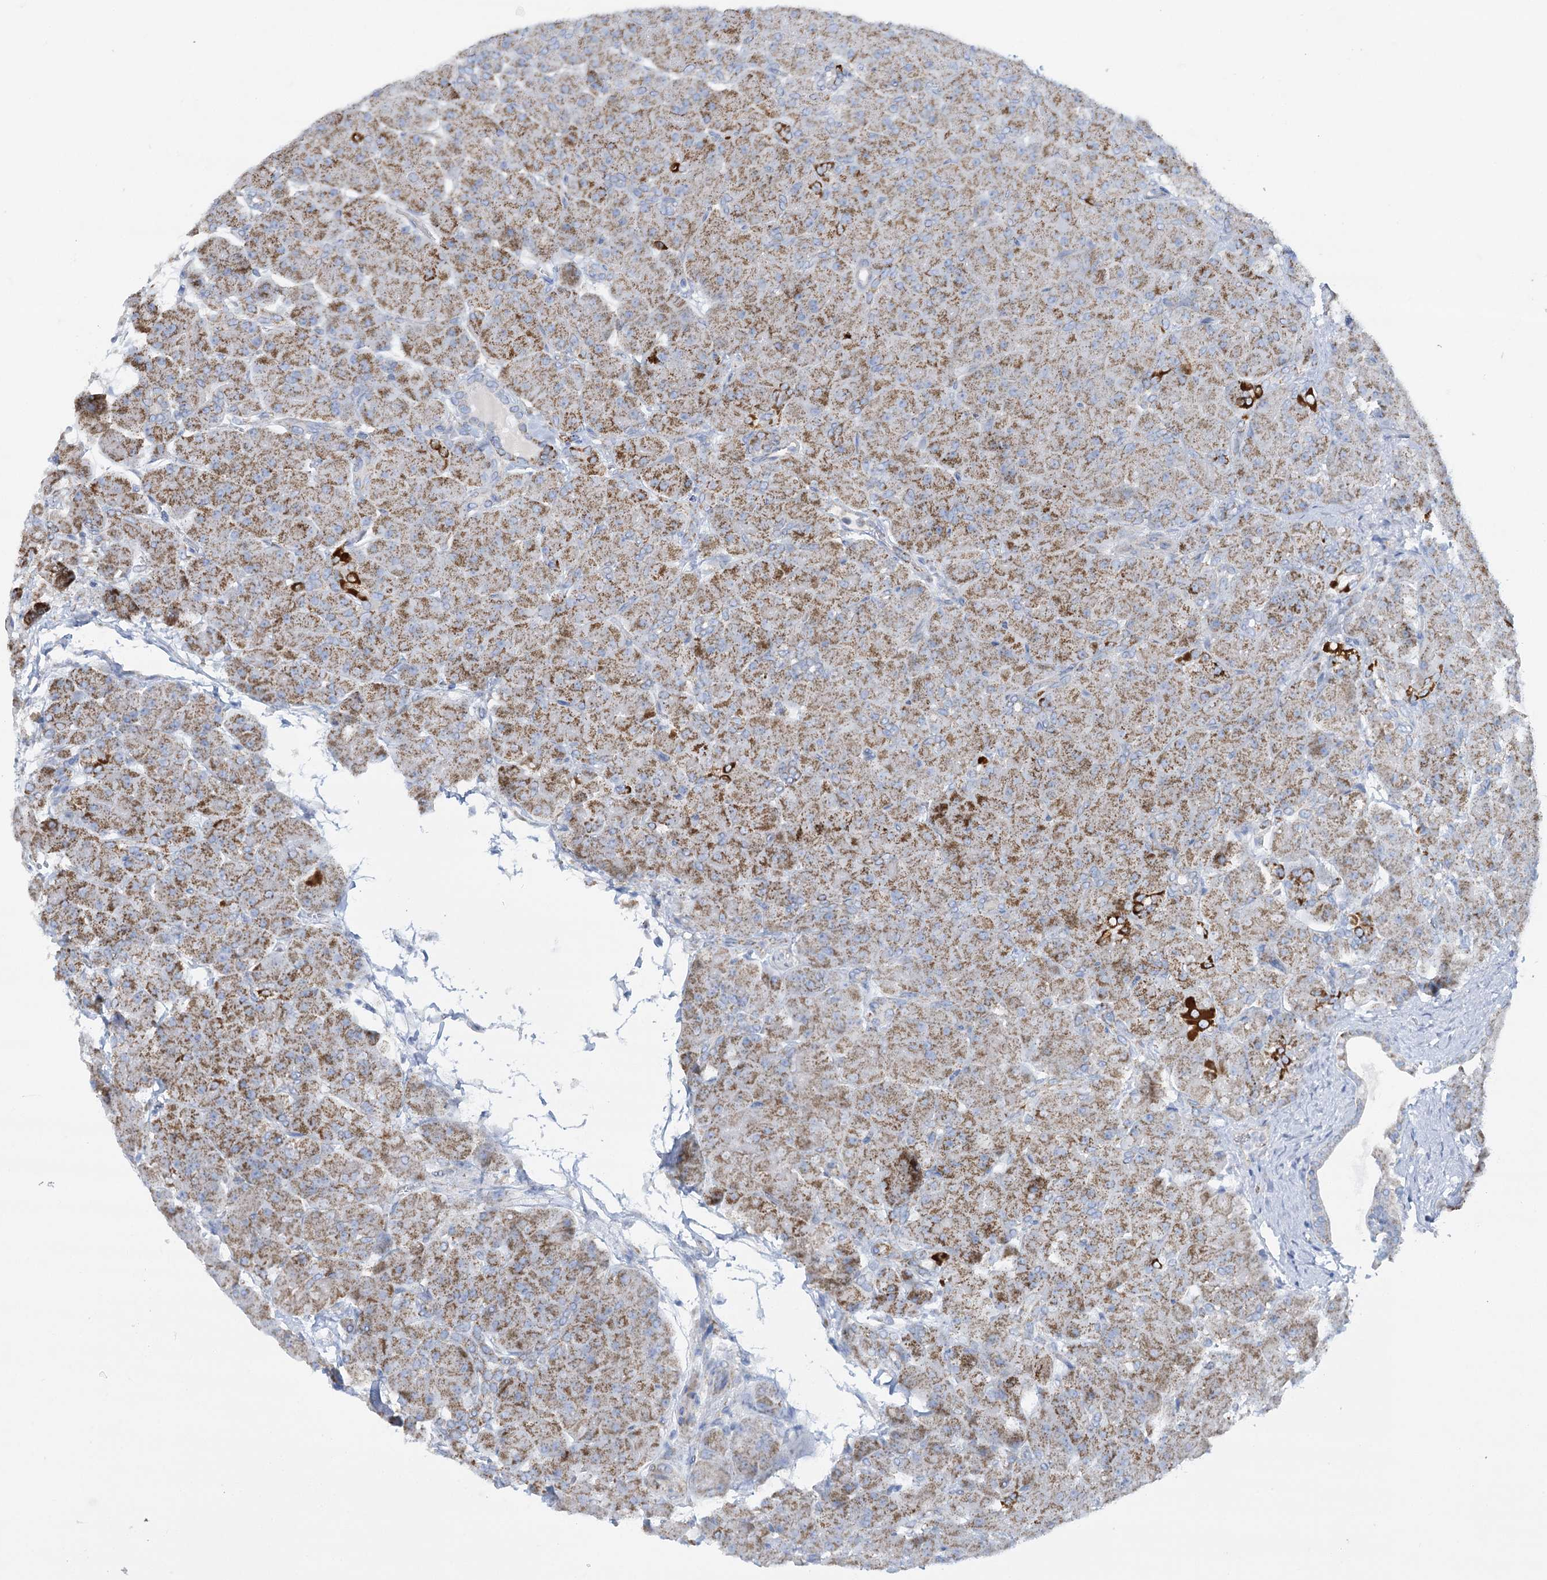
{"staining": {"intensity": "strong", "quantity": ">75%", "location": "cytoplasmic/membranous"}, "tissue": "pancreas", "cell_type": "Exocrine glandular cells", "image_type": "normal", "snomed": [{"axis": "morphology", "description": "Normal tissue, NOS"}, {"axis": "topography", "description": "Pancreas"}], "caption": "Pancreas stained for a protein (brown) exhibits strong cytoplasmic/membranous positive positivity in approximately >75% of exocrine glandular cells.", "gene": "DHTKD1", "patient": {"sex": "male", "age": 66}}